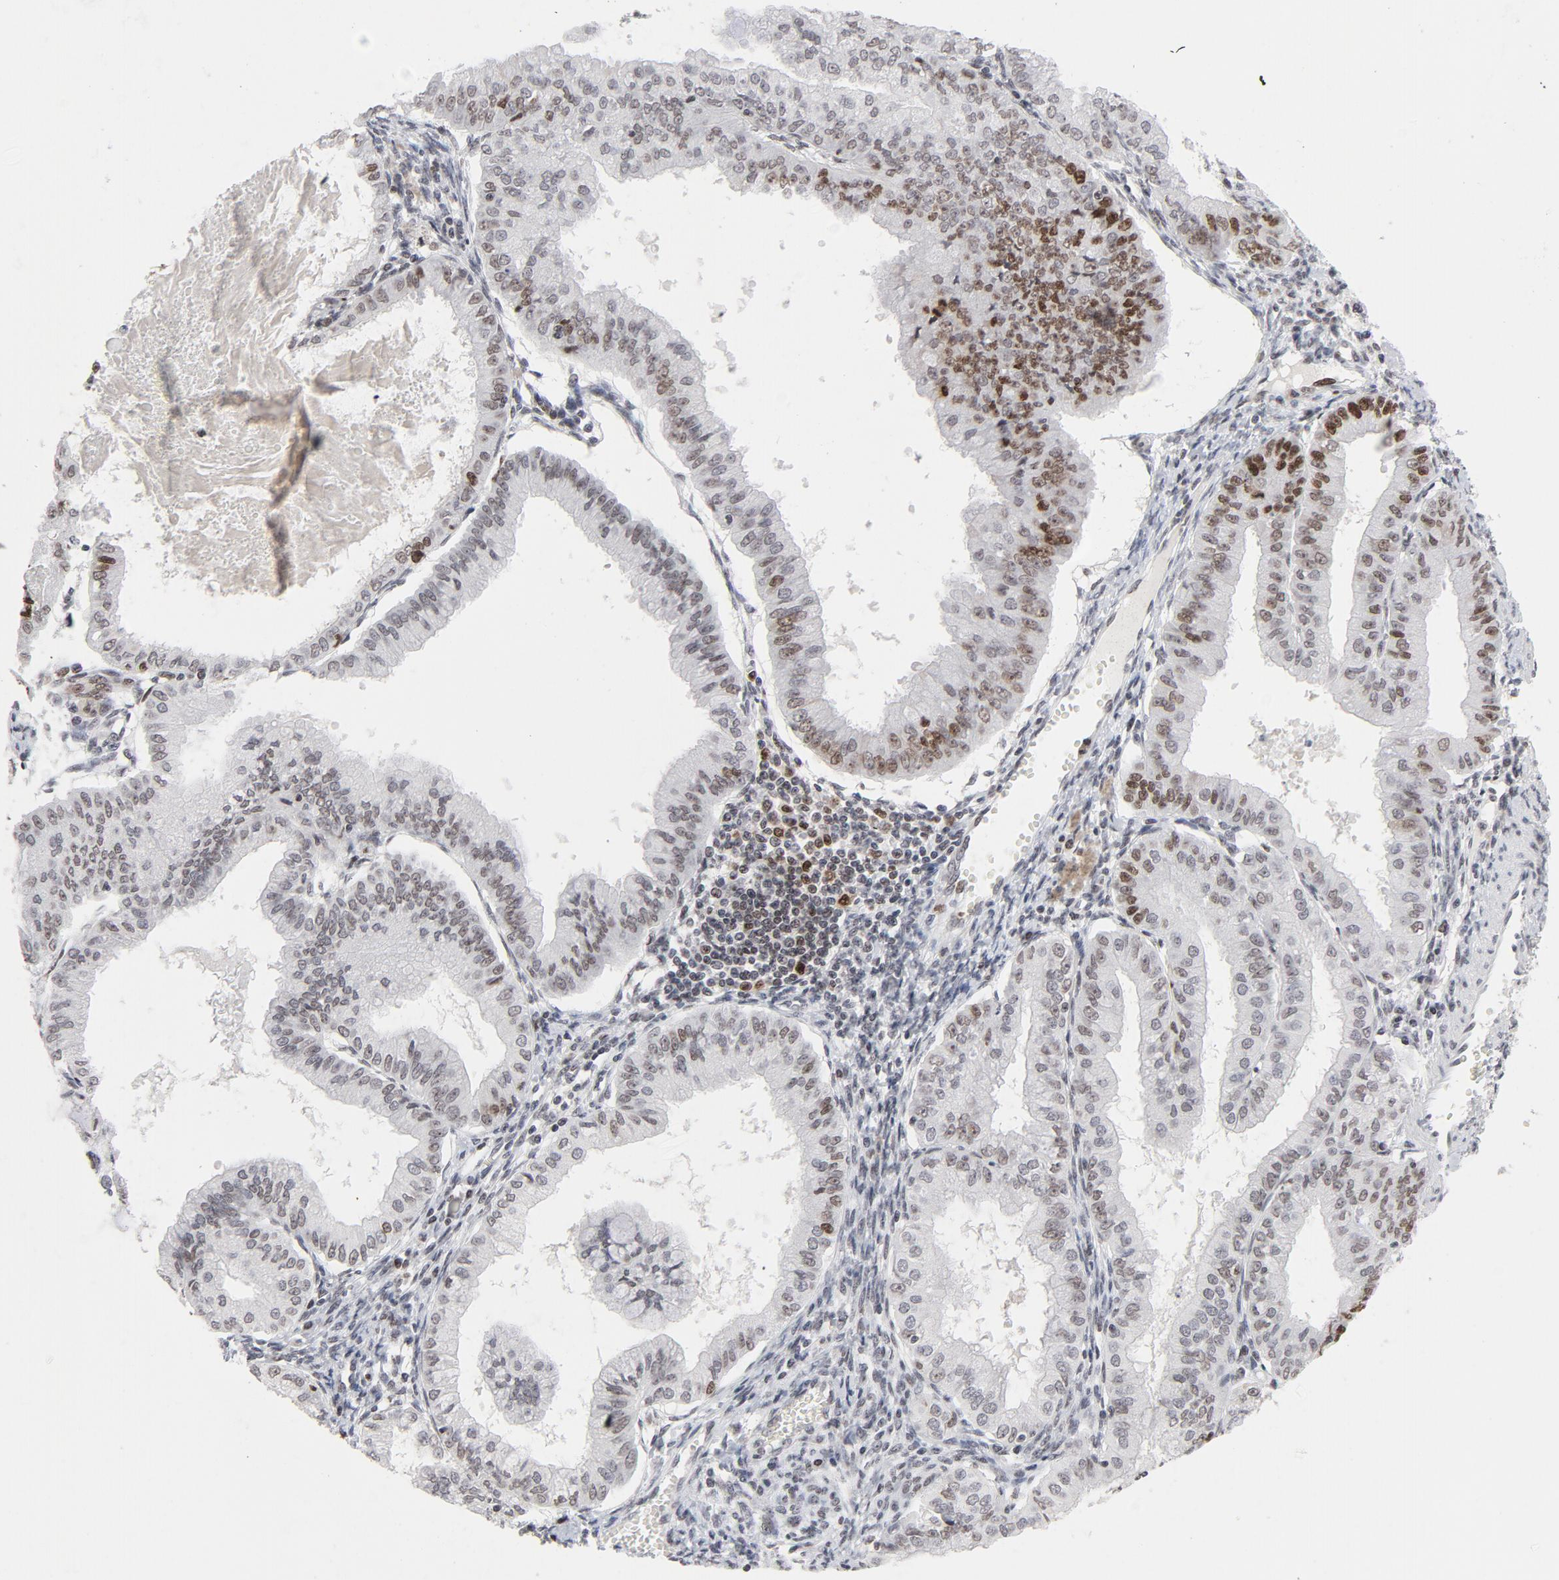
{"staining": {"intensity": "weak", "quantity": "<25%", "location": "nuclear"}, "tissue": "endometrial cancer", "cell_type": "Tumor cells", "image_type": "cancer", "snomed": [{"axis": "morphology", "description": "Adenocarcinoma, NOS"}, {"axis": "topography", "description": "Endometrium"}], "caption": "Immunohistochemistry (IHC) image of neoplastic tissue: endometrial cancer stained with DAB demonstrates no significant protein staining in tumor cells. (Stains: DAB (3,3'-diaminobenzidine) IHC with hematoxylin counter stain, Microscopy: brightfield microscopy at high magnification).", "gene": "RFC4", "patient": {"sex": "female", "age": 76}}